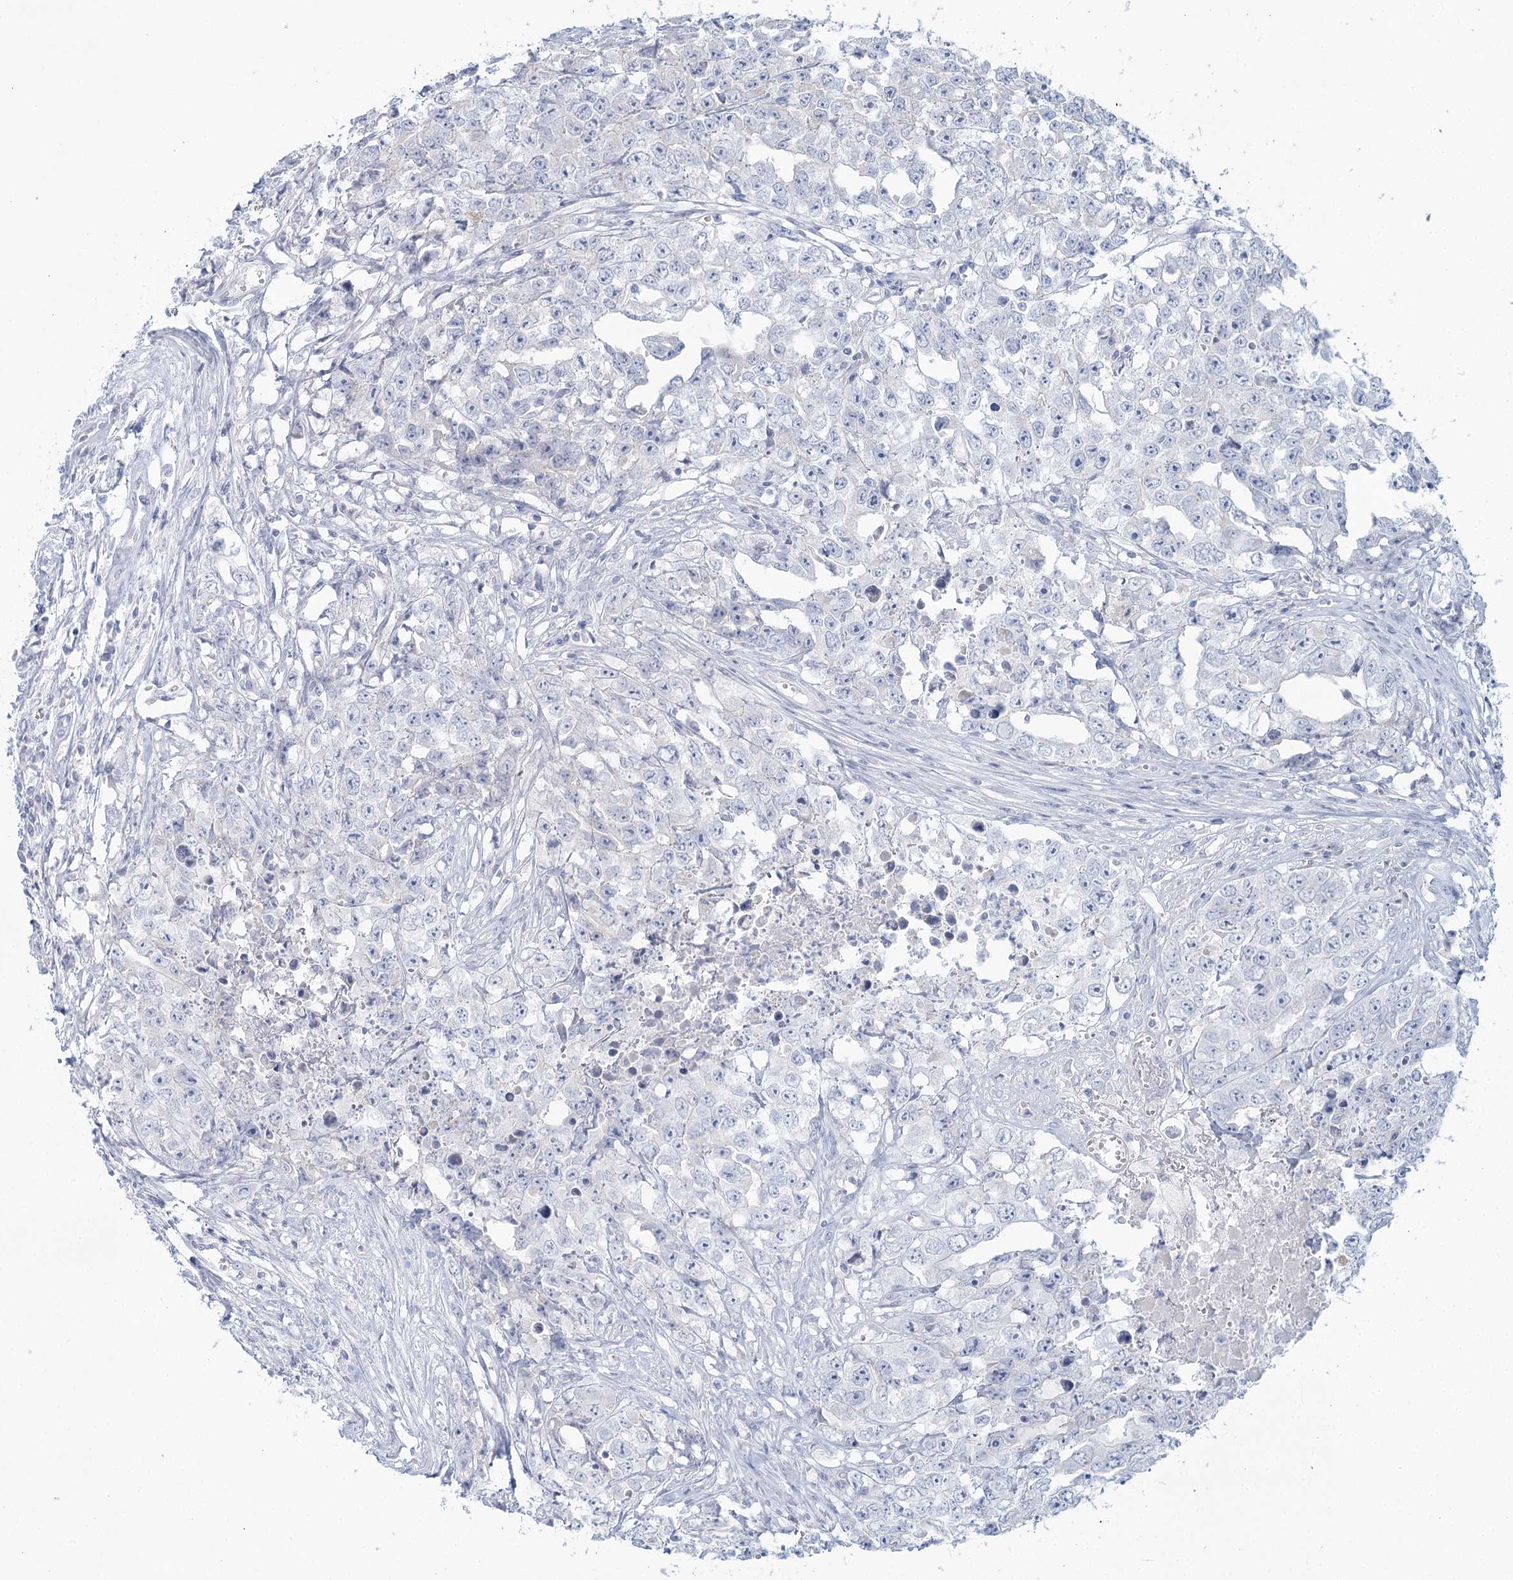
{"staining": {"intensity": "negative", "quantity": "none", "location": "none"}, "tissue": "testis cancer", "cell_type": "Tumor cells", "image_type": "cancer", "snomed": [{"axis": "morphology", "description": "Seminoma, NOS"}, {"axis": "morphology", "description": "Carcinoma, Embryonal, NOS"}, {"axis": "topography", "description": "Testis"}], "caption": "Immunohistochemistry histopathology image of neoplastic tissue: testis cancer (embryonal carcinoma) stained with DAB demonstrates no significant protein staining in tumor cells.", "gene": "BPHL", "patient": {"sex": "male", "age": 43}}